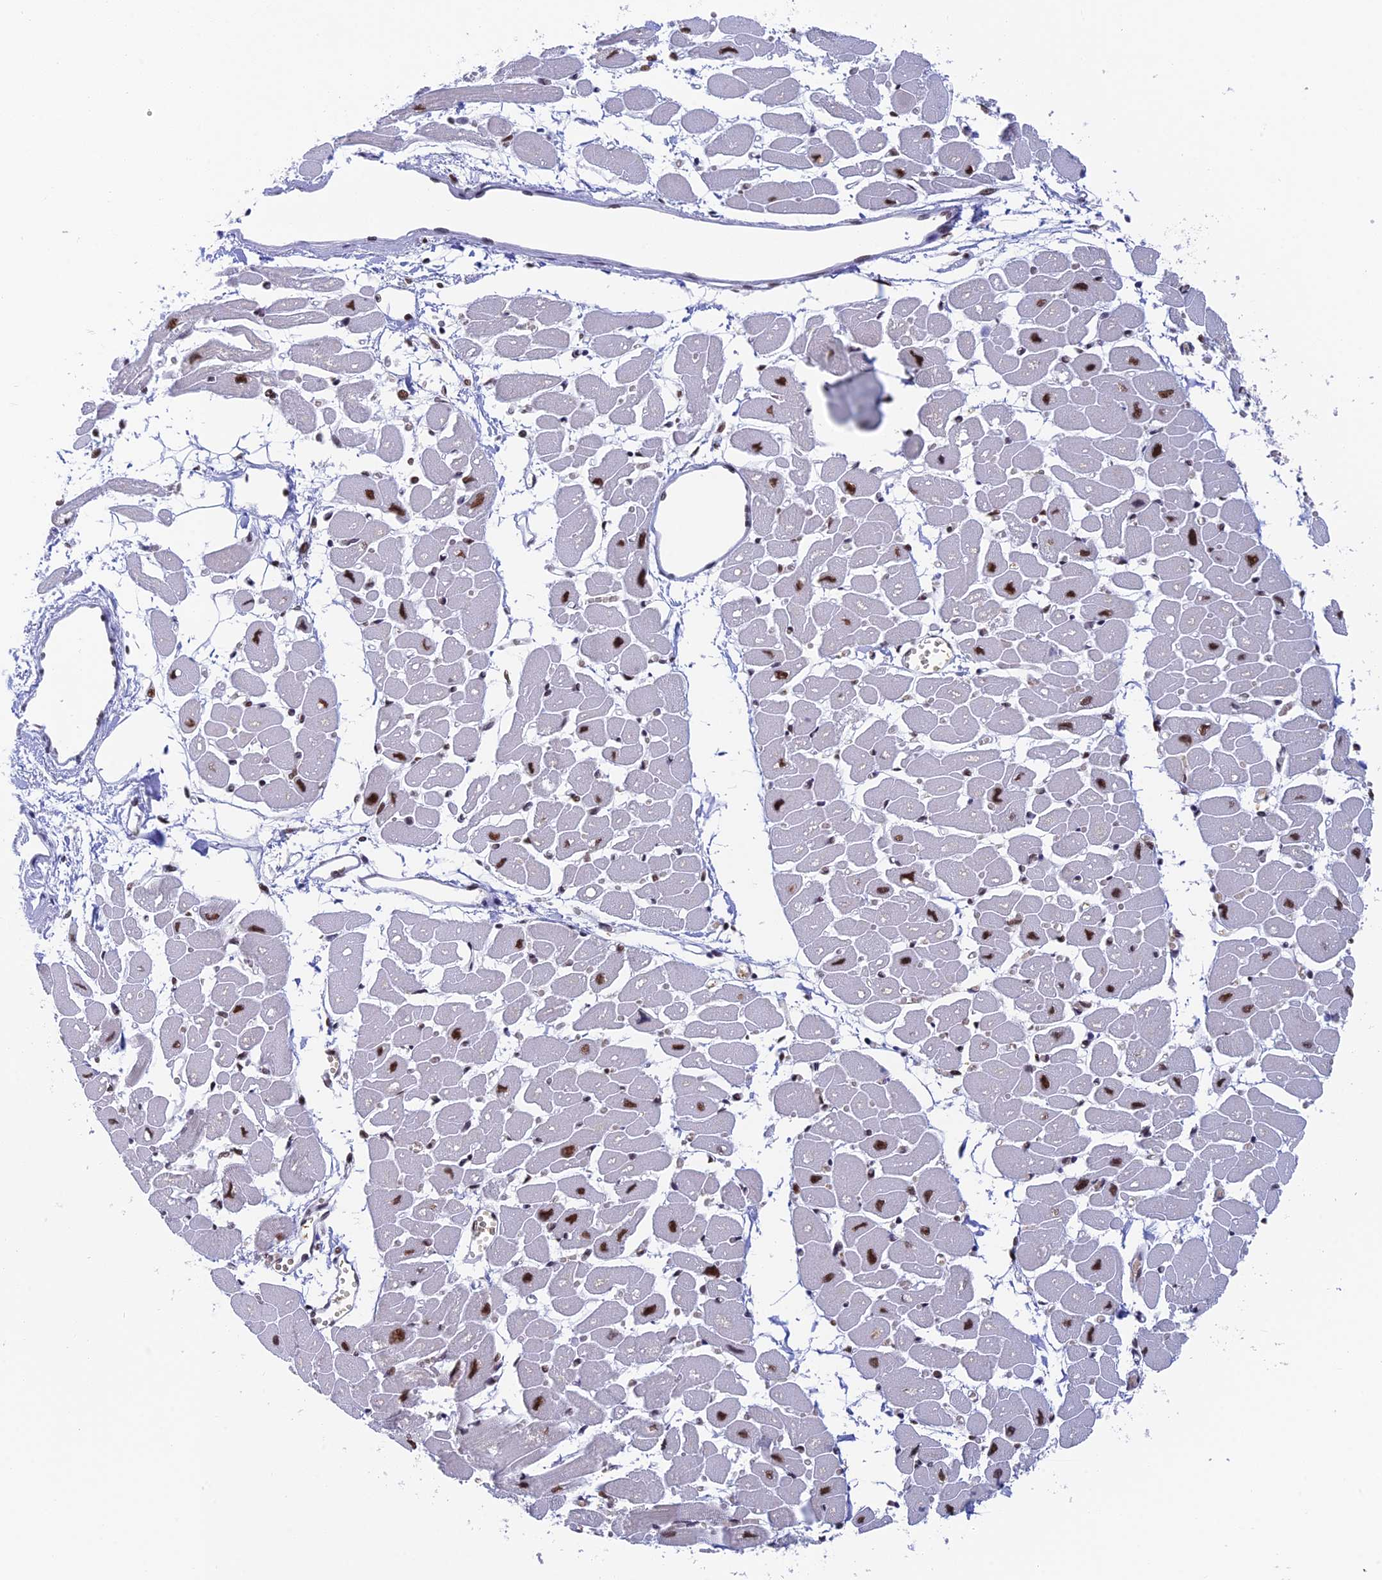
{"staining": {"intensity": "strong", "quantity": "25%-75%", "location": "nuclear"}, "tissue": "heart muscle", "cell_type": "Cardiomyocytes", "image_type": "normal", "snomed": [{"axis": "morphology", "description": "Normal tissue, NOS"}, {"axis": "topography", "description": "Heart"}], "caption": "This image exhibits immunohistochemistry (IHC) staining of unremarkable human heart muscle, with high strong nuclear staining in approximately 25%-75% of cardiomyocytes.", "gene": "EEF1AKMT3", "patient": {"sex": "female", "age": 54}}